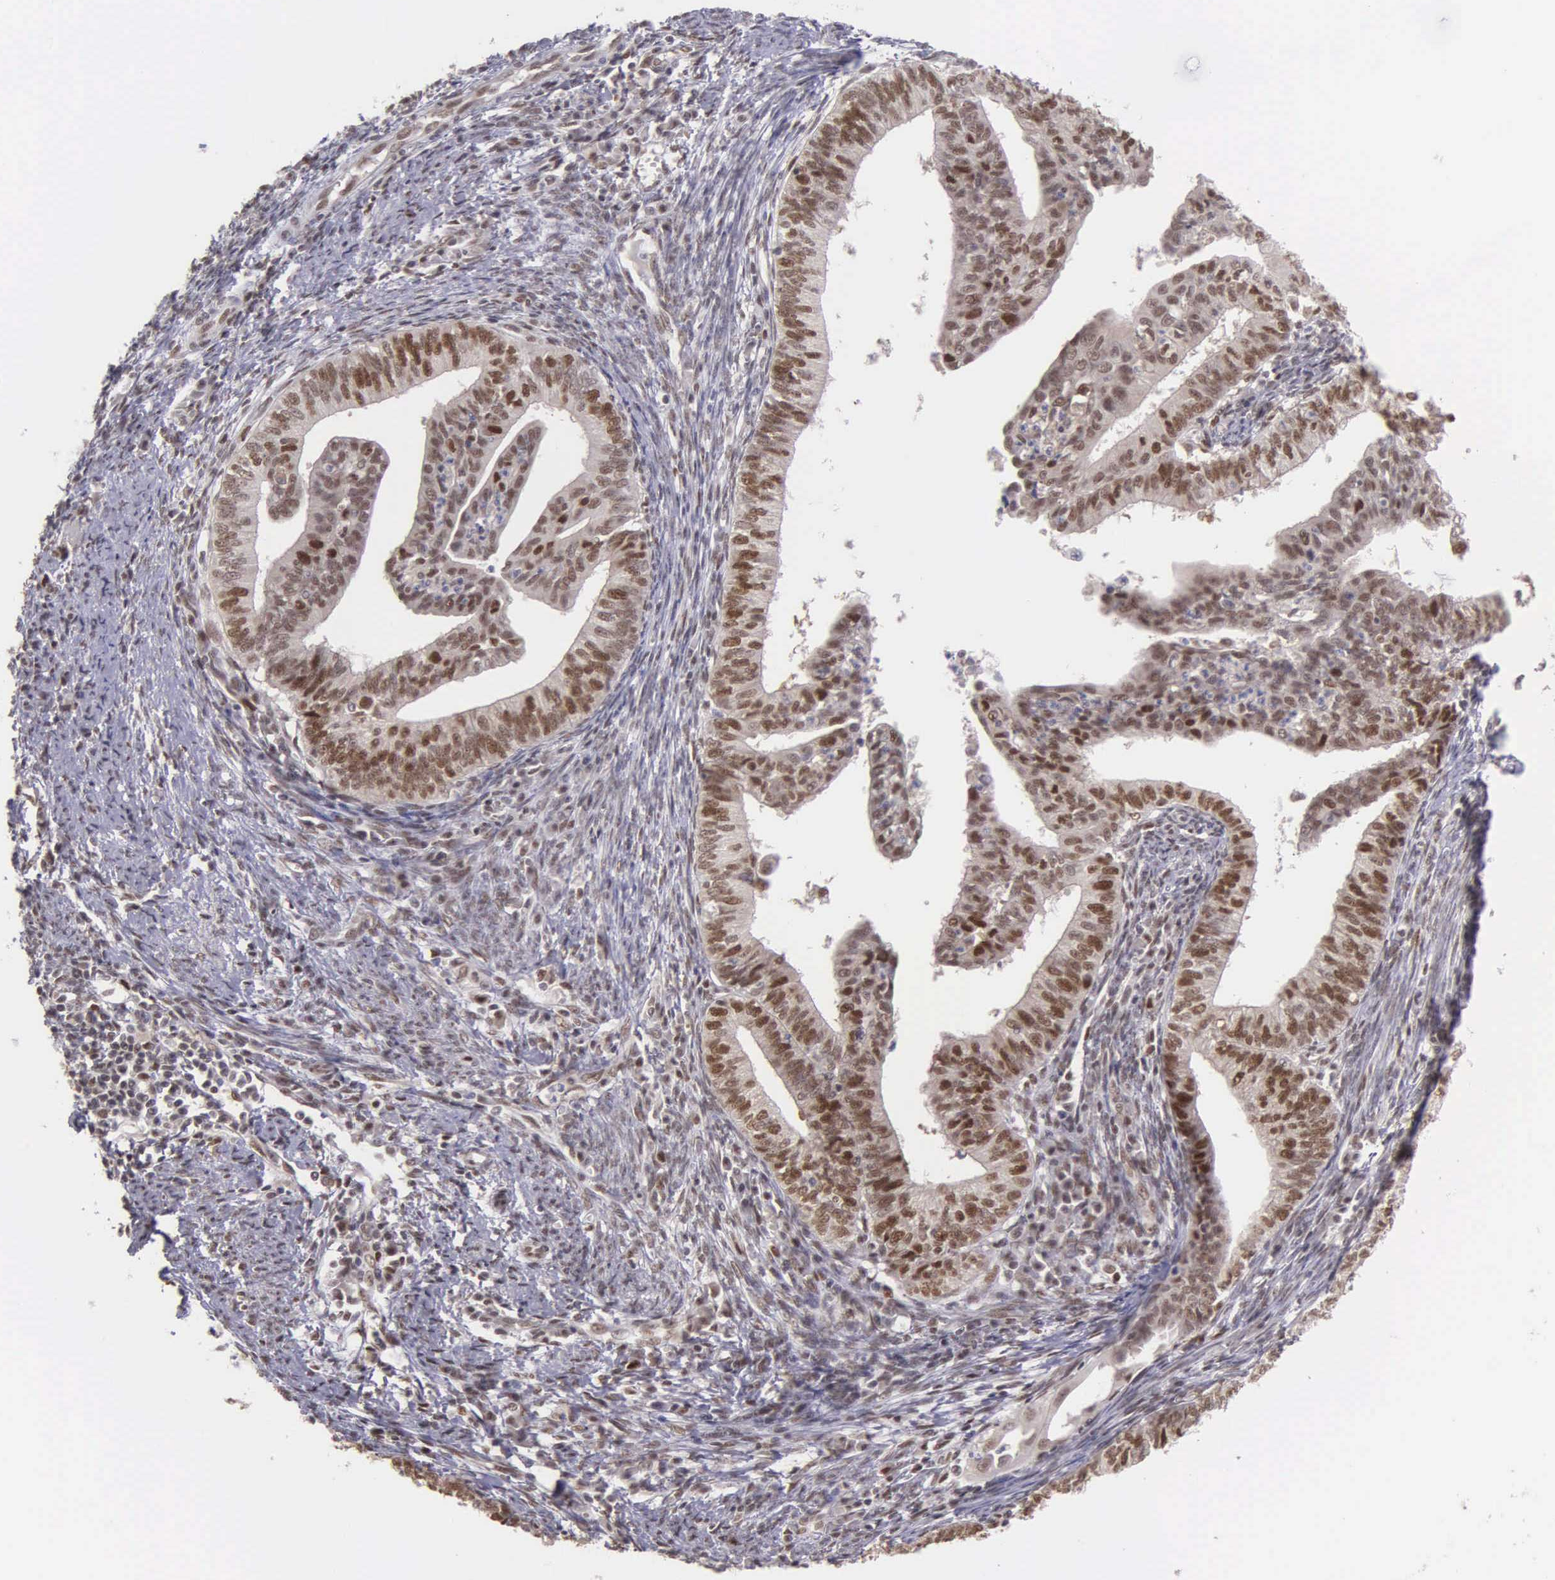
{"staining": {"intensity": "moderate", "quantity": "25%-75%", "location": "nuclear"}, "tissue": "endometrial cancer", "cell_type": "Tumor cells", "image_type": "cancer", "snomed": [{"axis": "morphology", "description": "Adenocarcinoma, NOS"}, {"axis": "topography", "description": "Endometrium"}], "caption": "A high-resolution image shows immunohistochemistry staining of endometrial adenocarcinoma, which shows moderate nuclear staining in about 25%-75% of tumor cells.", "gene": "UBR7", "patient": {"sex": "female", "age": 66}}